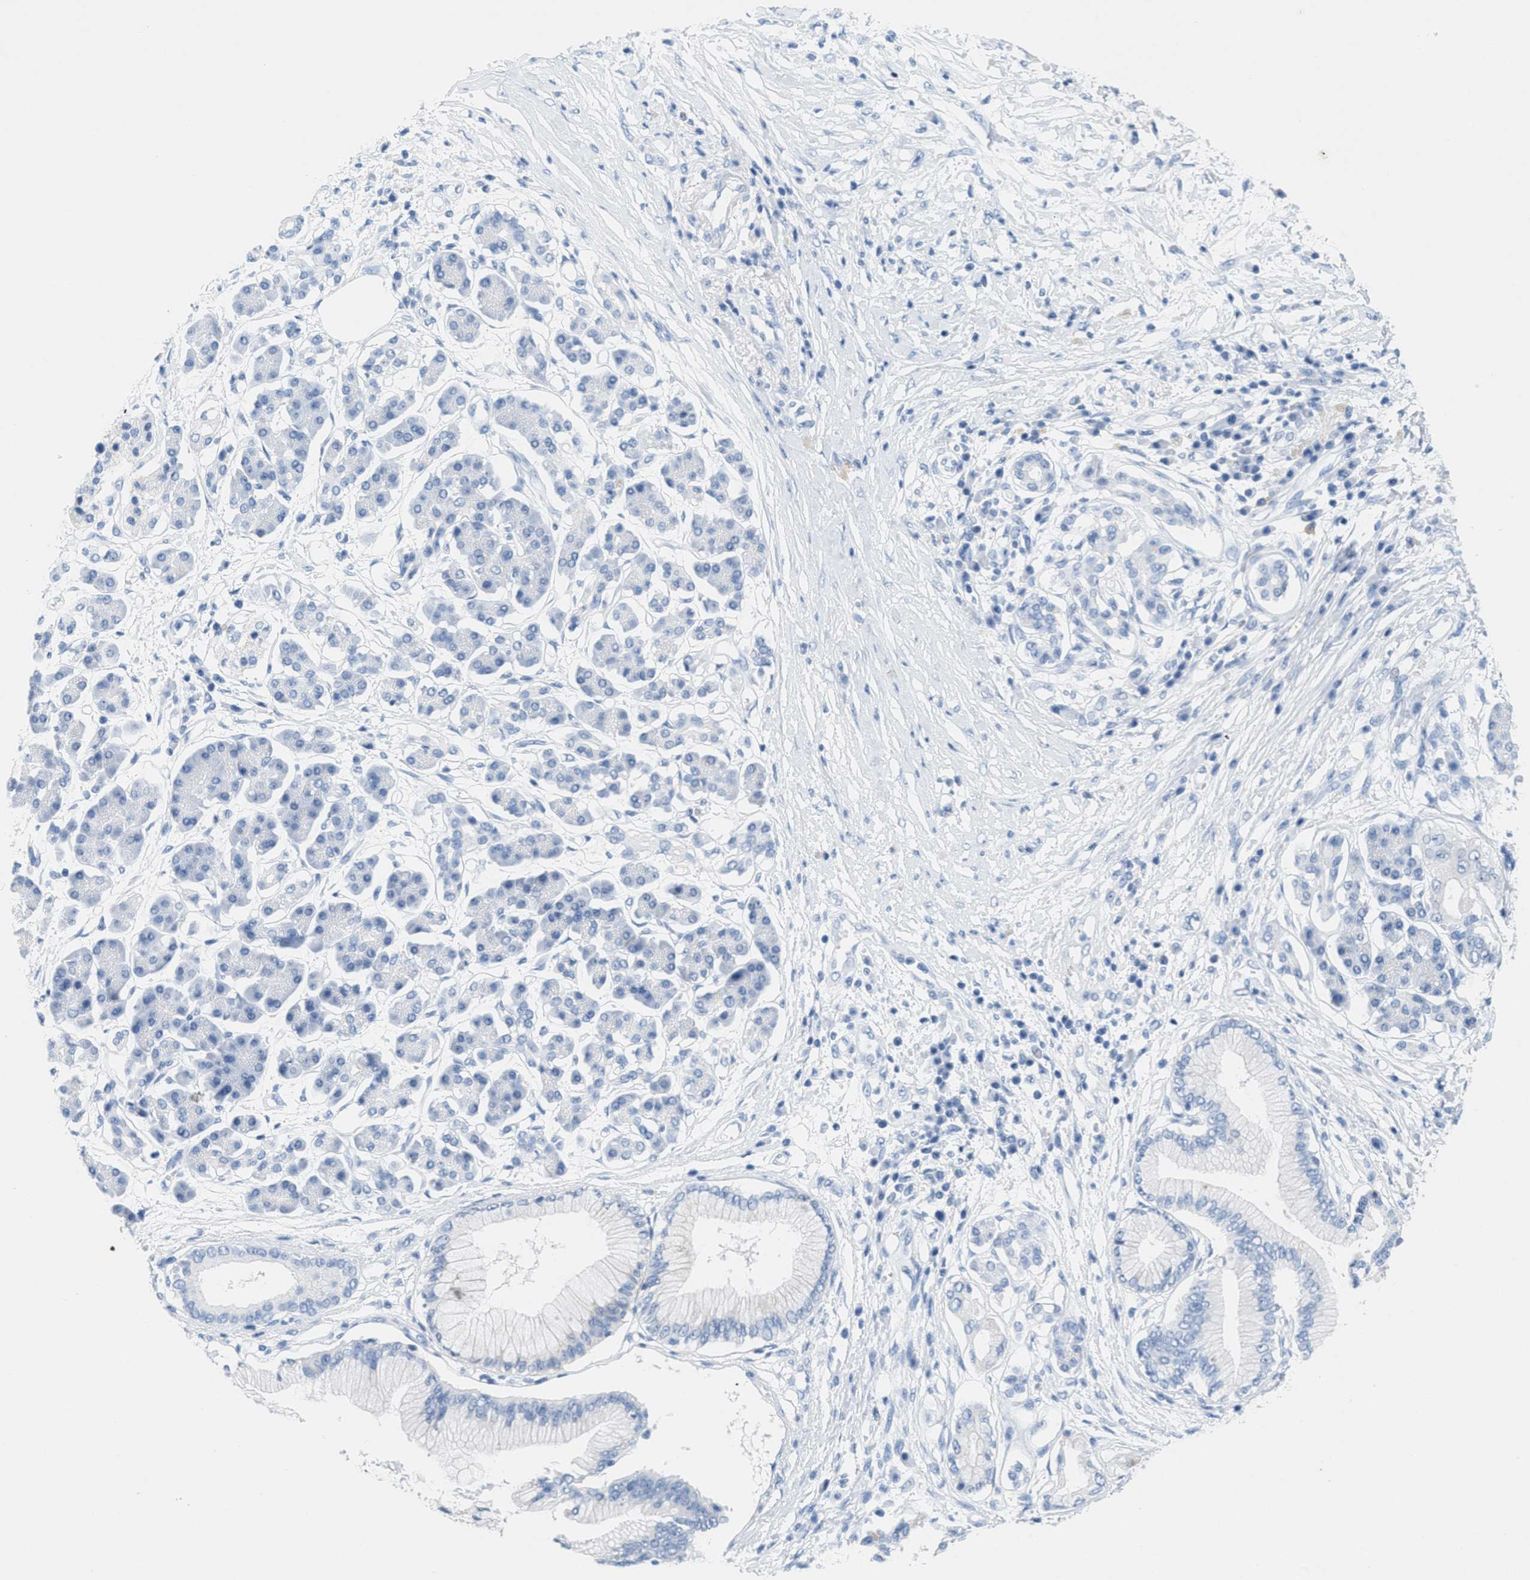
{"staining": {"intensity": "negative", "quantity": "none", "location": "none"}, "tissue": "pancreatic cancer", "cell_type": "Tumor cells", "image_type": "cancer", "snomed": [{"axis": "morphology", "description": "Adenocarcinoma, NOS"}, {"axis": "topography", "description": "Pancreas"}], "caption": "A histopathology image of human pancreatic adenocarcinoma is negative for staining in tumor cells.", "gene": "GPM6A", "patient": {"sex": "male", "age": 77}}